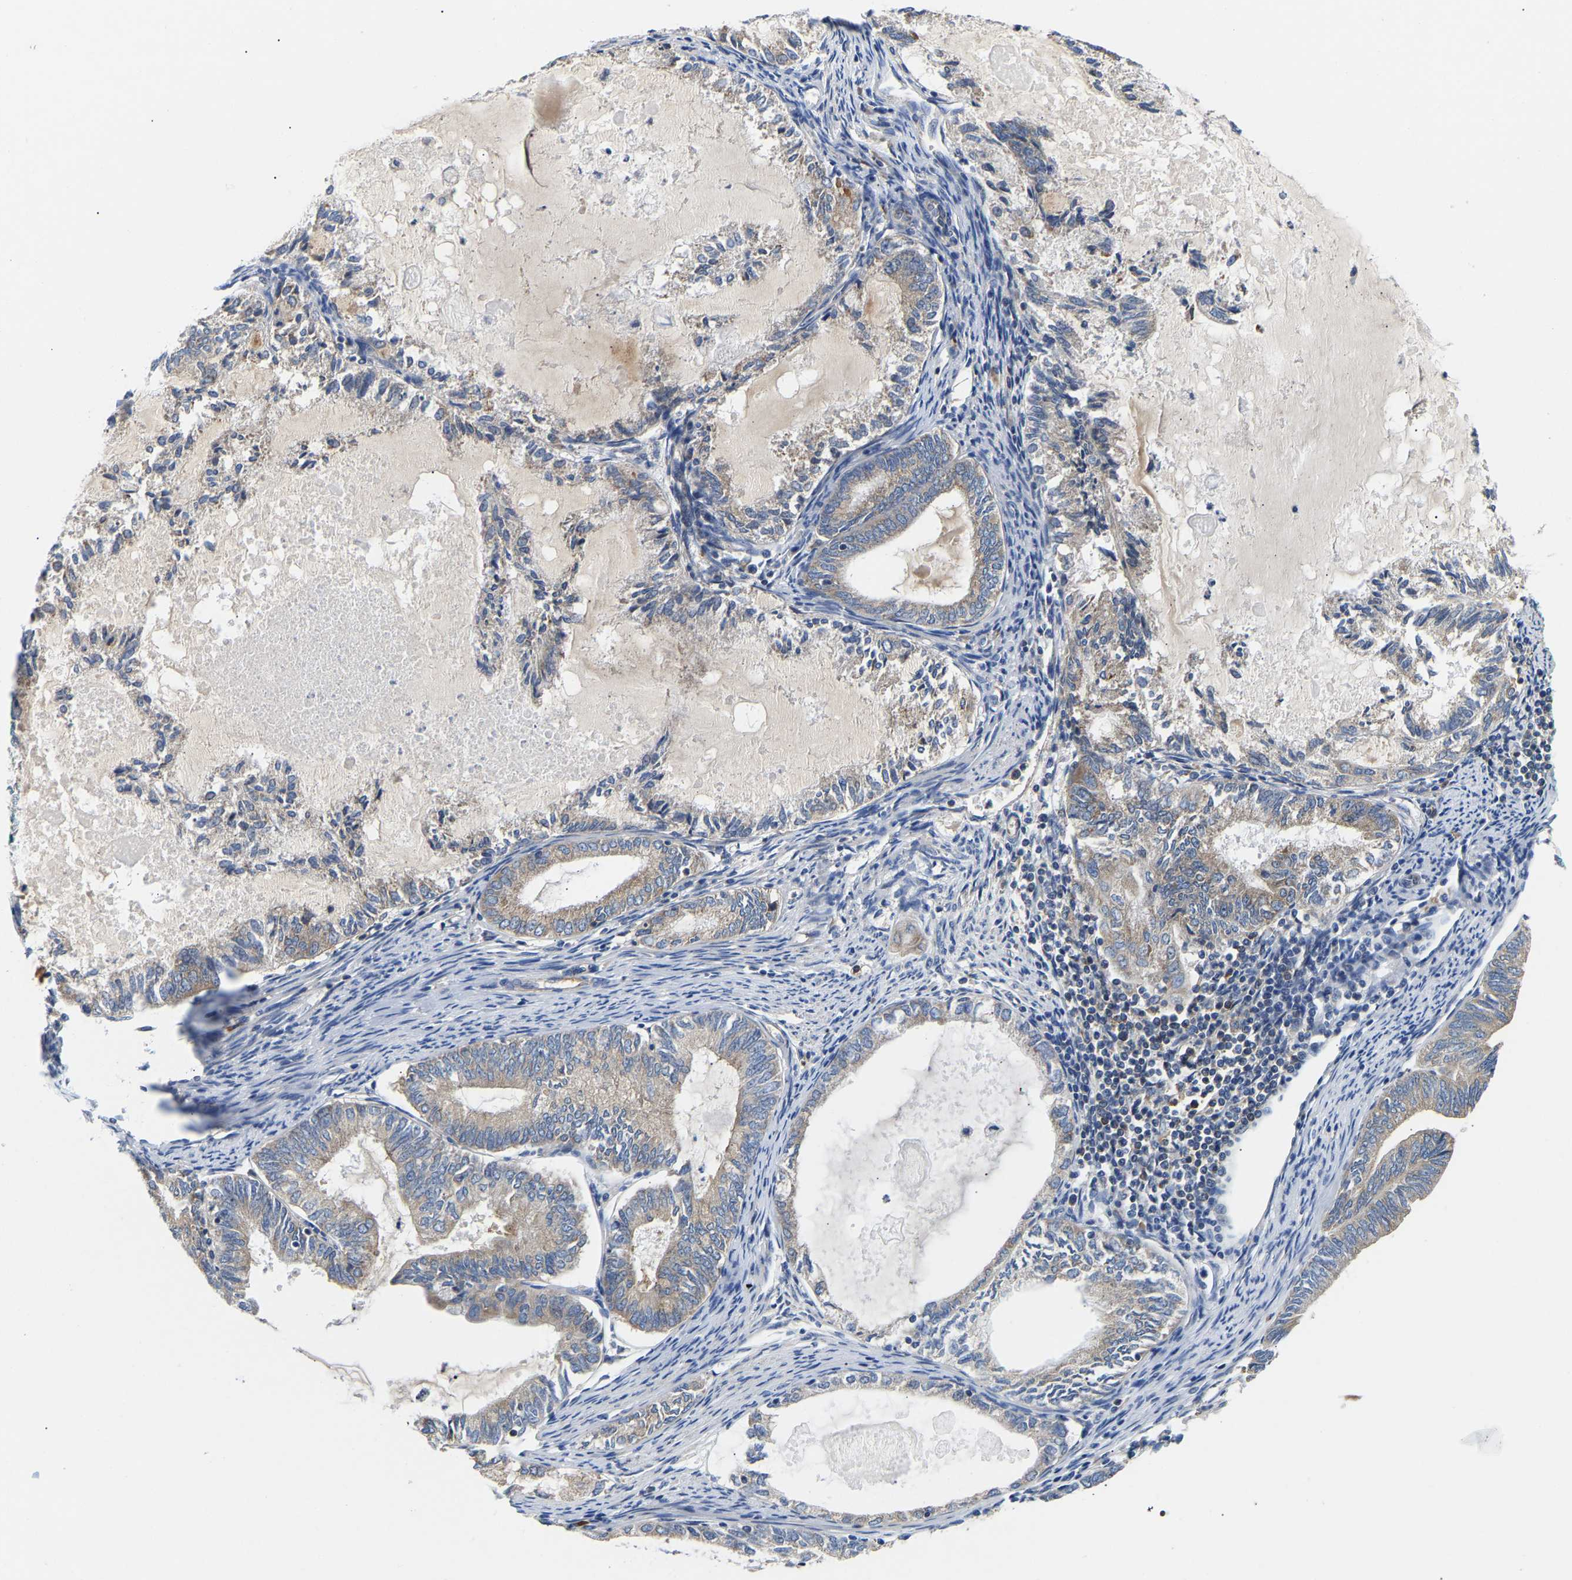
{"staining": {"intensity": "negative", "quantity": "none", "location": "none"}, "tissue": "endometrial cancer", "cell_type": "Tumor cells", "image_type": "cancer", "snomed": [{"axis": "morphology", "description": "Adenocarcinoma, NOS"}, {"axis": "topography", "description": "Endometrium"}], "caption": "Immunohistochemistry micrograph of neoplastic tissue: adenocarcinoma (endometrial) stained with DAB exhibits no significant protein positivity in tumor cells.", "gene": "AIMP2", "patient": {"sex": "female", "age": 86}}